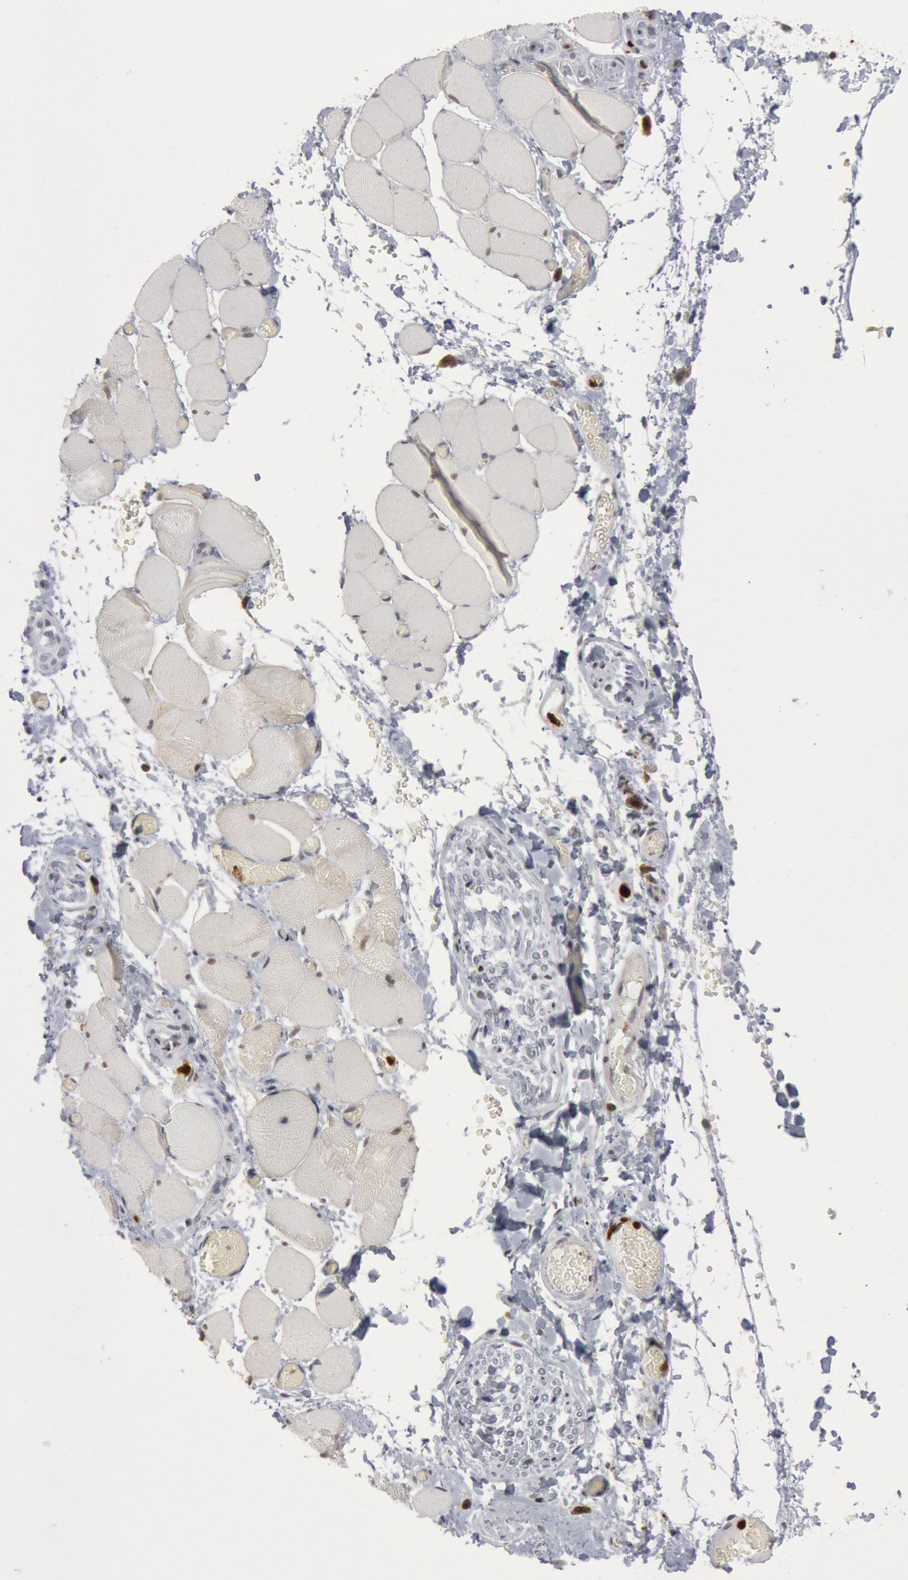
{"staining": {"intensity": "weak", "quantity": "<25%", "location": "nuclear"}, "tissue": "skeletal muscle", "cell_type": "Myocytes", "image_type": "normal", "snomed": [{"axis": "morphology", "description": "Normal tissue, NOS"}, {"axis": "topography", "description": "Skeletal muscle"}, {"axis": "topography", "description": "Soft tissue"}], "caption": "IHC micrograph of unremarkable skeletal muscle stained for a protein (brown), which demonstrates no positivity in myocytes. Brightfield microscopy of immunohistochemistry (IHC) stained with DAB (brown) and hematoxylin (blue), captured at high magnification.", "gene": "PTPN6", "patient": {"sex": "female", "age": 58}}